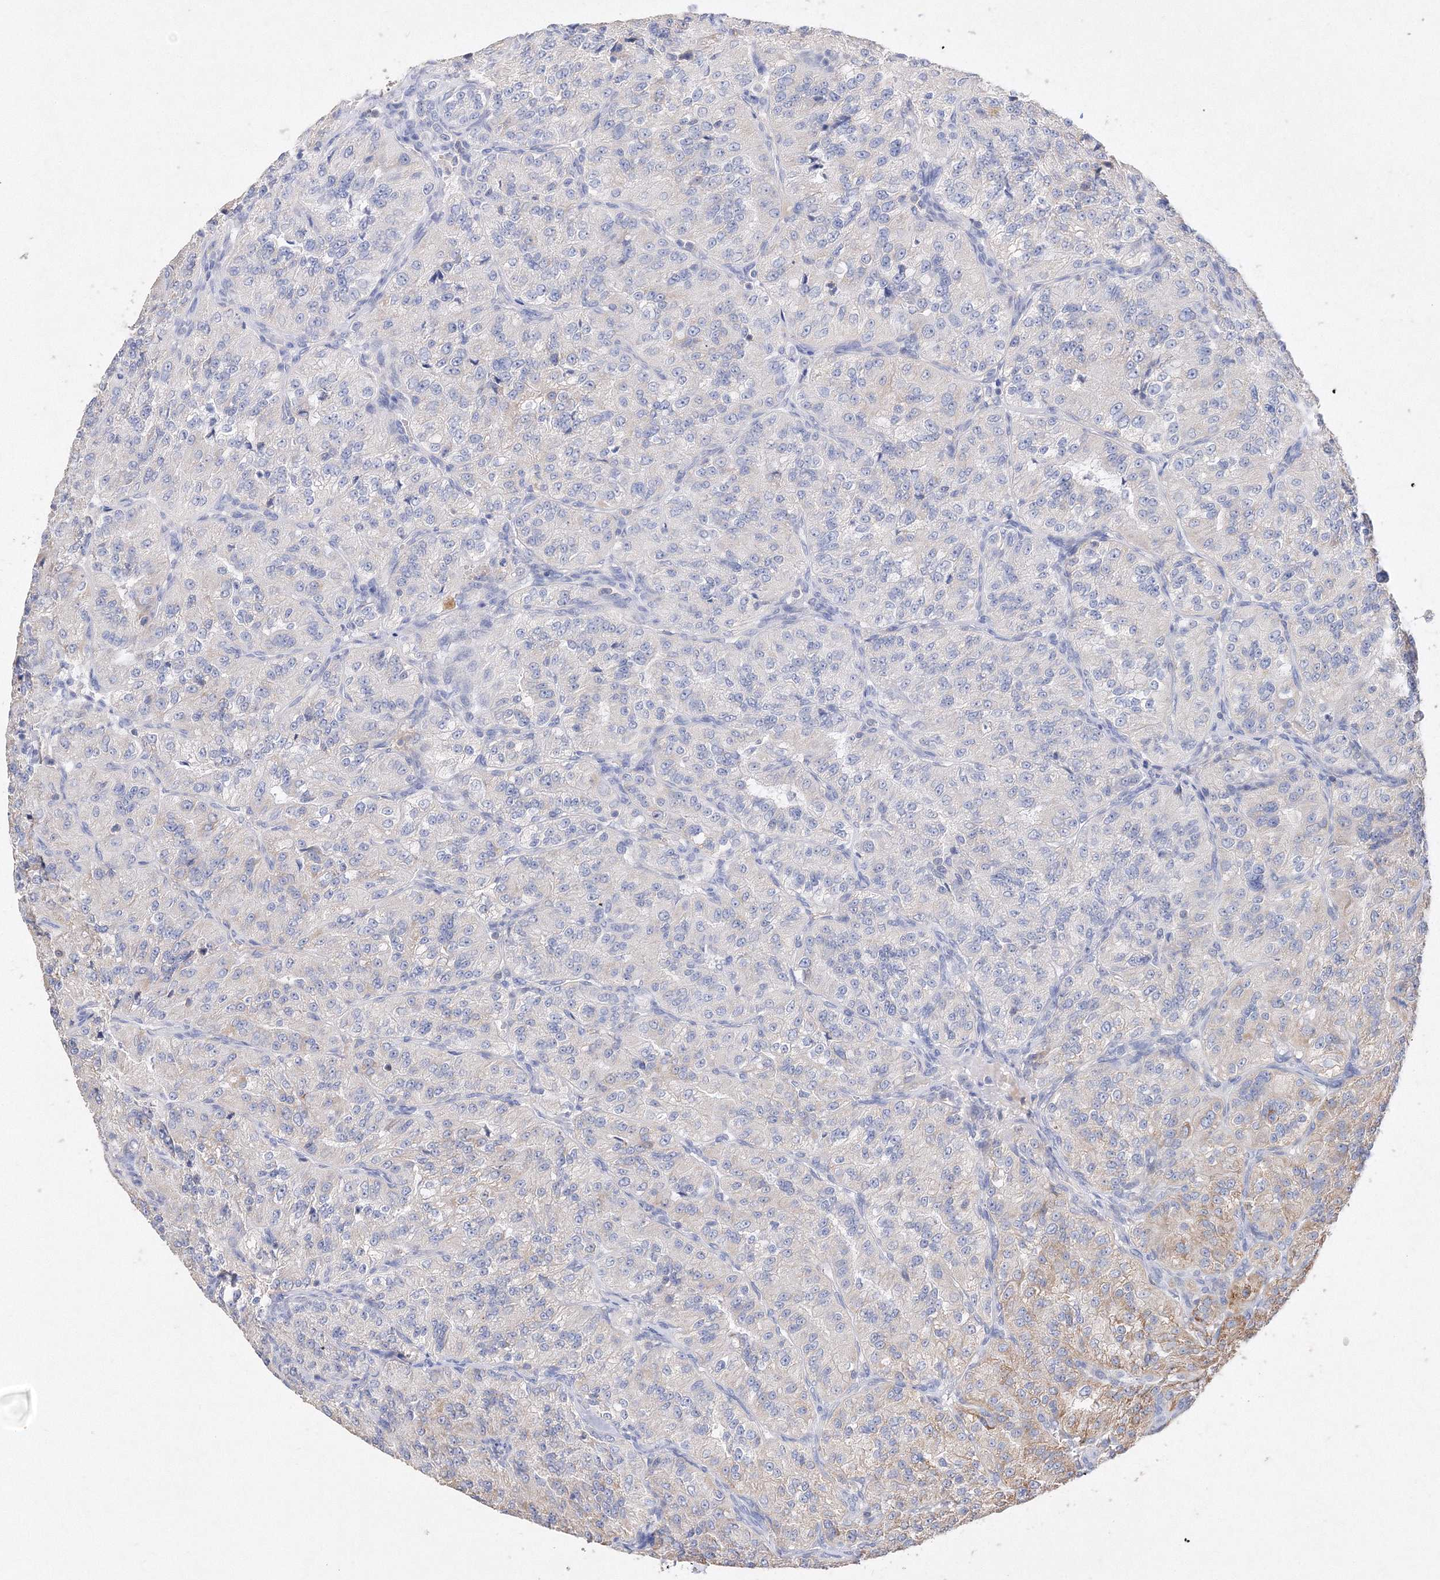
{"staining": {"intensity": "moderate", "quantity": "<25%", "location": "cytoplasmic/membranous"}, "tissue": "renal cancer", "cell_type": "Tumor cells", "image_type": "cancer", "snomed": [{"axis": "morphology", "description": "Adenocarcinoma, NOS"}, {"axis": "topography", "description": "Kidney"}], "caption": "Immunohistochemical staining of renal adenocarcinoma shows low levels of moderate cytoplasmic/membranous protein staining in approximately <25% of tumor cells.", "gene": "GLS", "patient": {"sex": "female", "age": 63}}